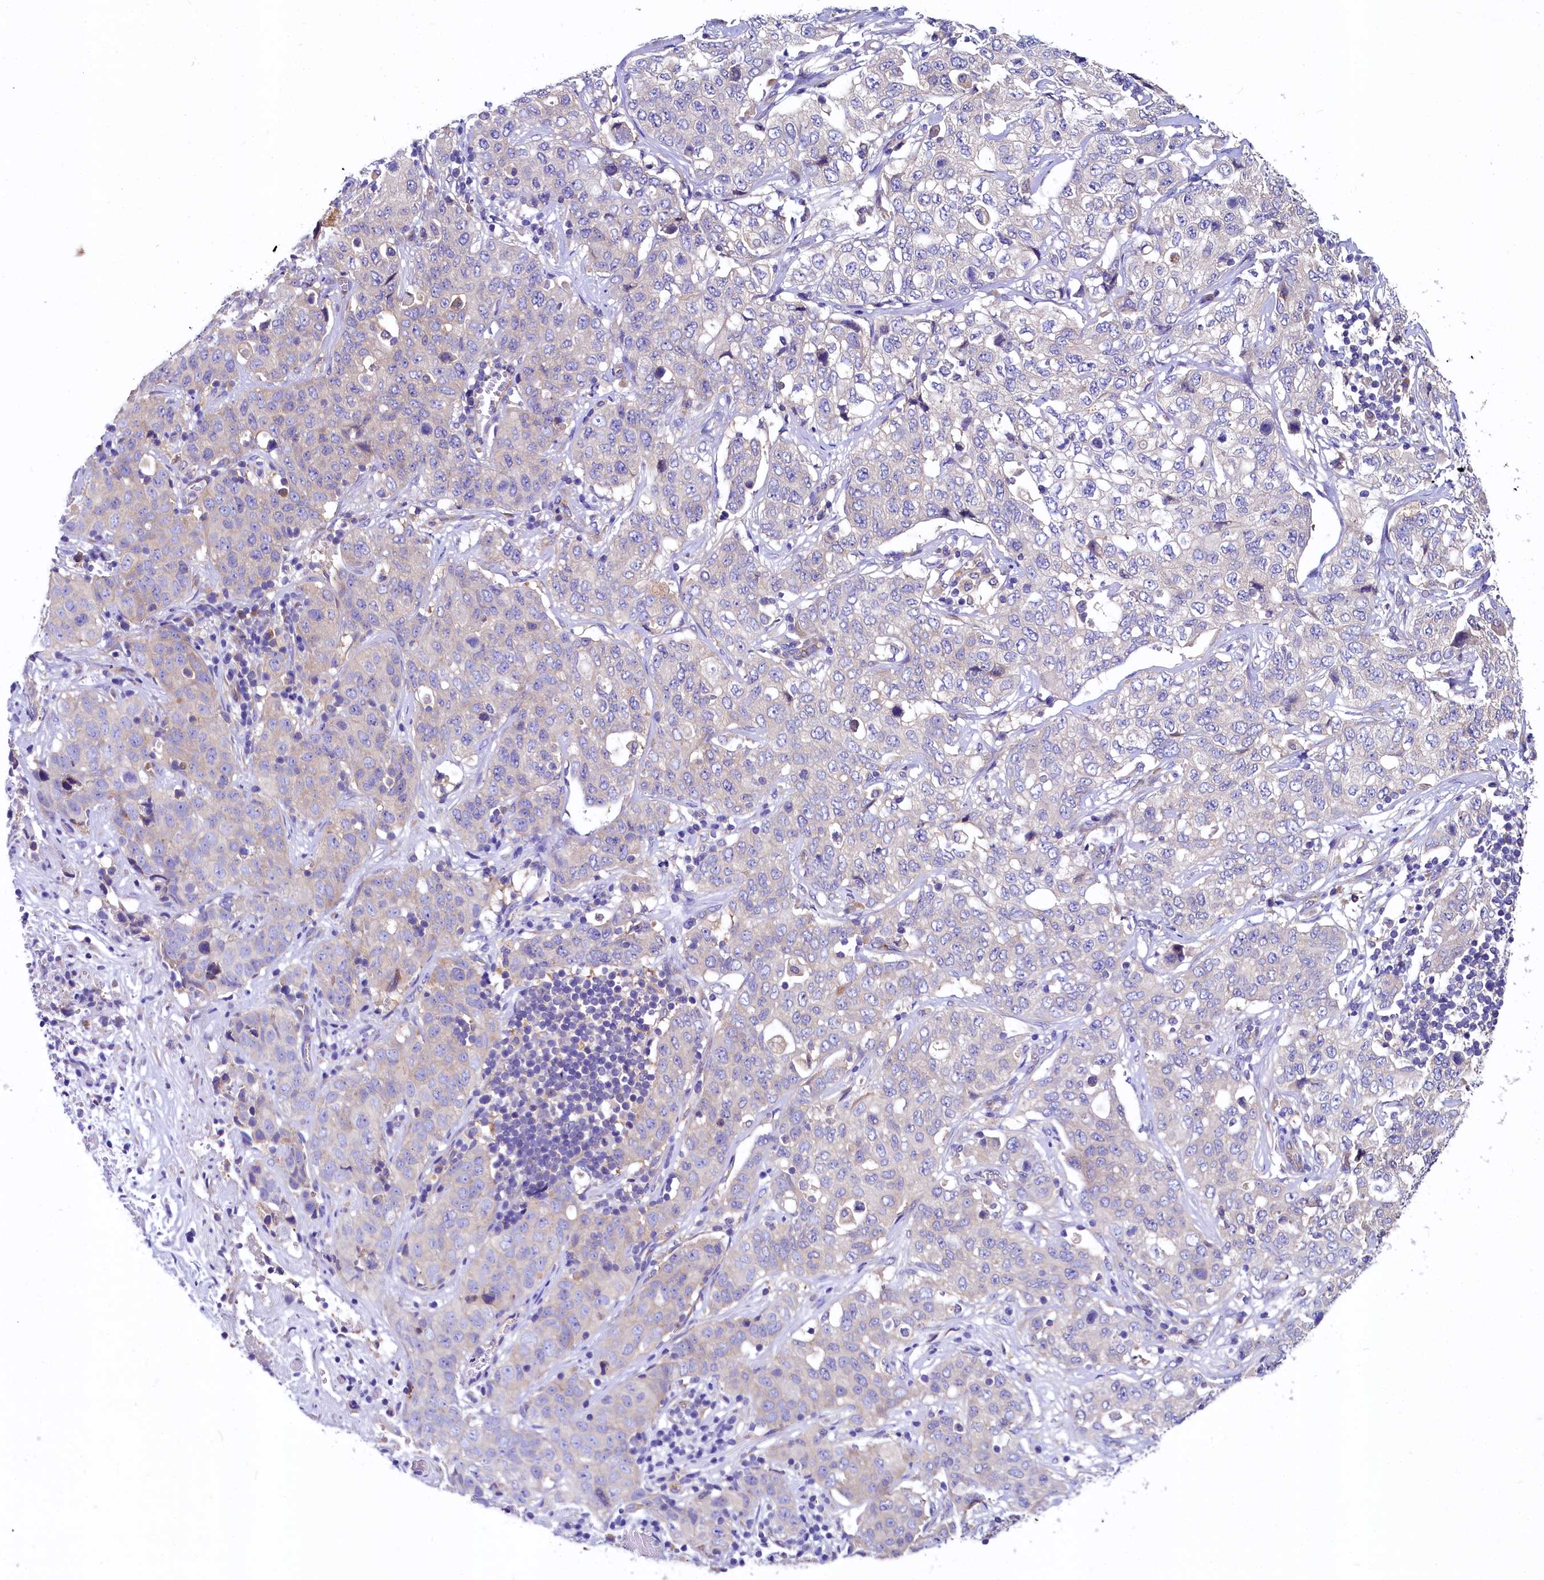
{"staining": {"intensity": "weak", "quantity": "<25%", "location": "cytoplasmic/membranous"}, "tissue": "stomach cancer", "cell_type": "Tumor cells", "image_type": "cancer", "snomed": [{"axis": "morphology", "description": "Normal tissue, NOS"}, {"axis": "morphology", "description": "Adenocarcinoma, NOS"}, {"axis": "topography", "description": "Lymph node"}, {"axis": "topography", "description": "Stomach"}], "caption": "This is an immunohistochemistry (IHC) micrograph of adenocarcinoma (stomach). There is no staining in tumor cells.", "gene": "QARS1", "patient": {"sex": "male", "age": 48}}